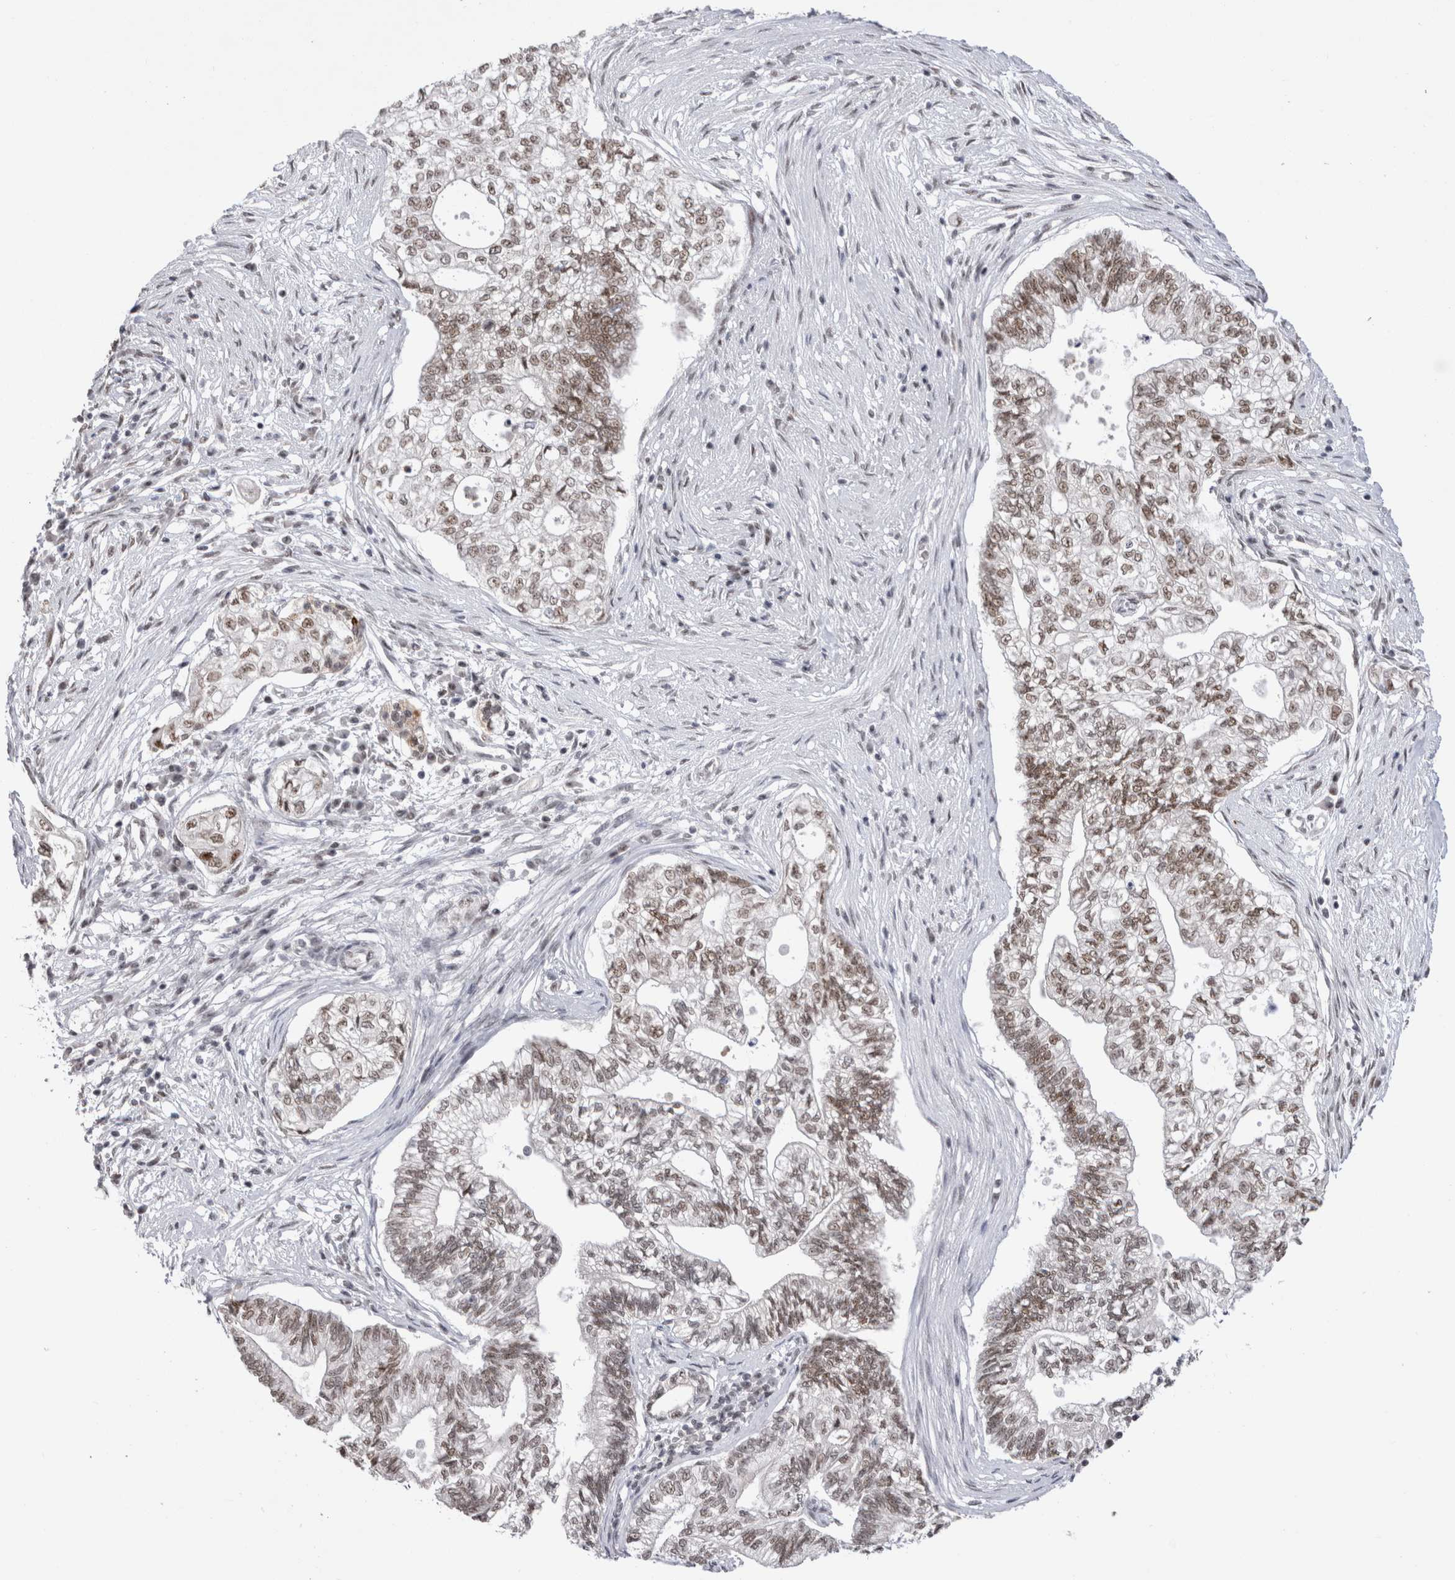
{"staining": {"intensity": "moderate", "quantity": ">75%", "location": "nuclear"}, "tissue": "pancreatic cancer", "cell_type": "Tumor cells", "image_type": "cancer", "snomed": [{"axis": "morphology", "description": "Adenocarcinoma, NOS"}, {"axis": "topography", "description": "Pancreas"}], "caption": "Protein staining displays moderate nuclear expression in about >75% of tumor cells in adenocarcinoma (pancreatic).", "gene": "RBM6", "patient": {"sex": "male", "age": 72}}